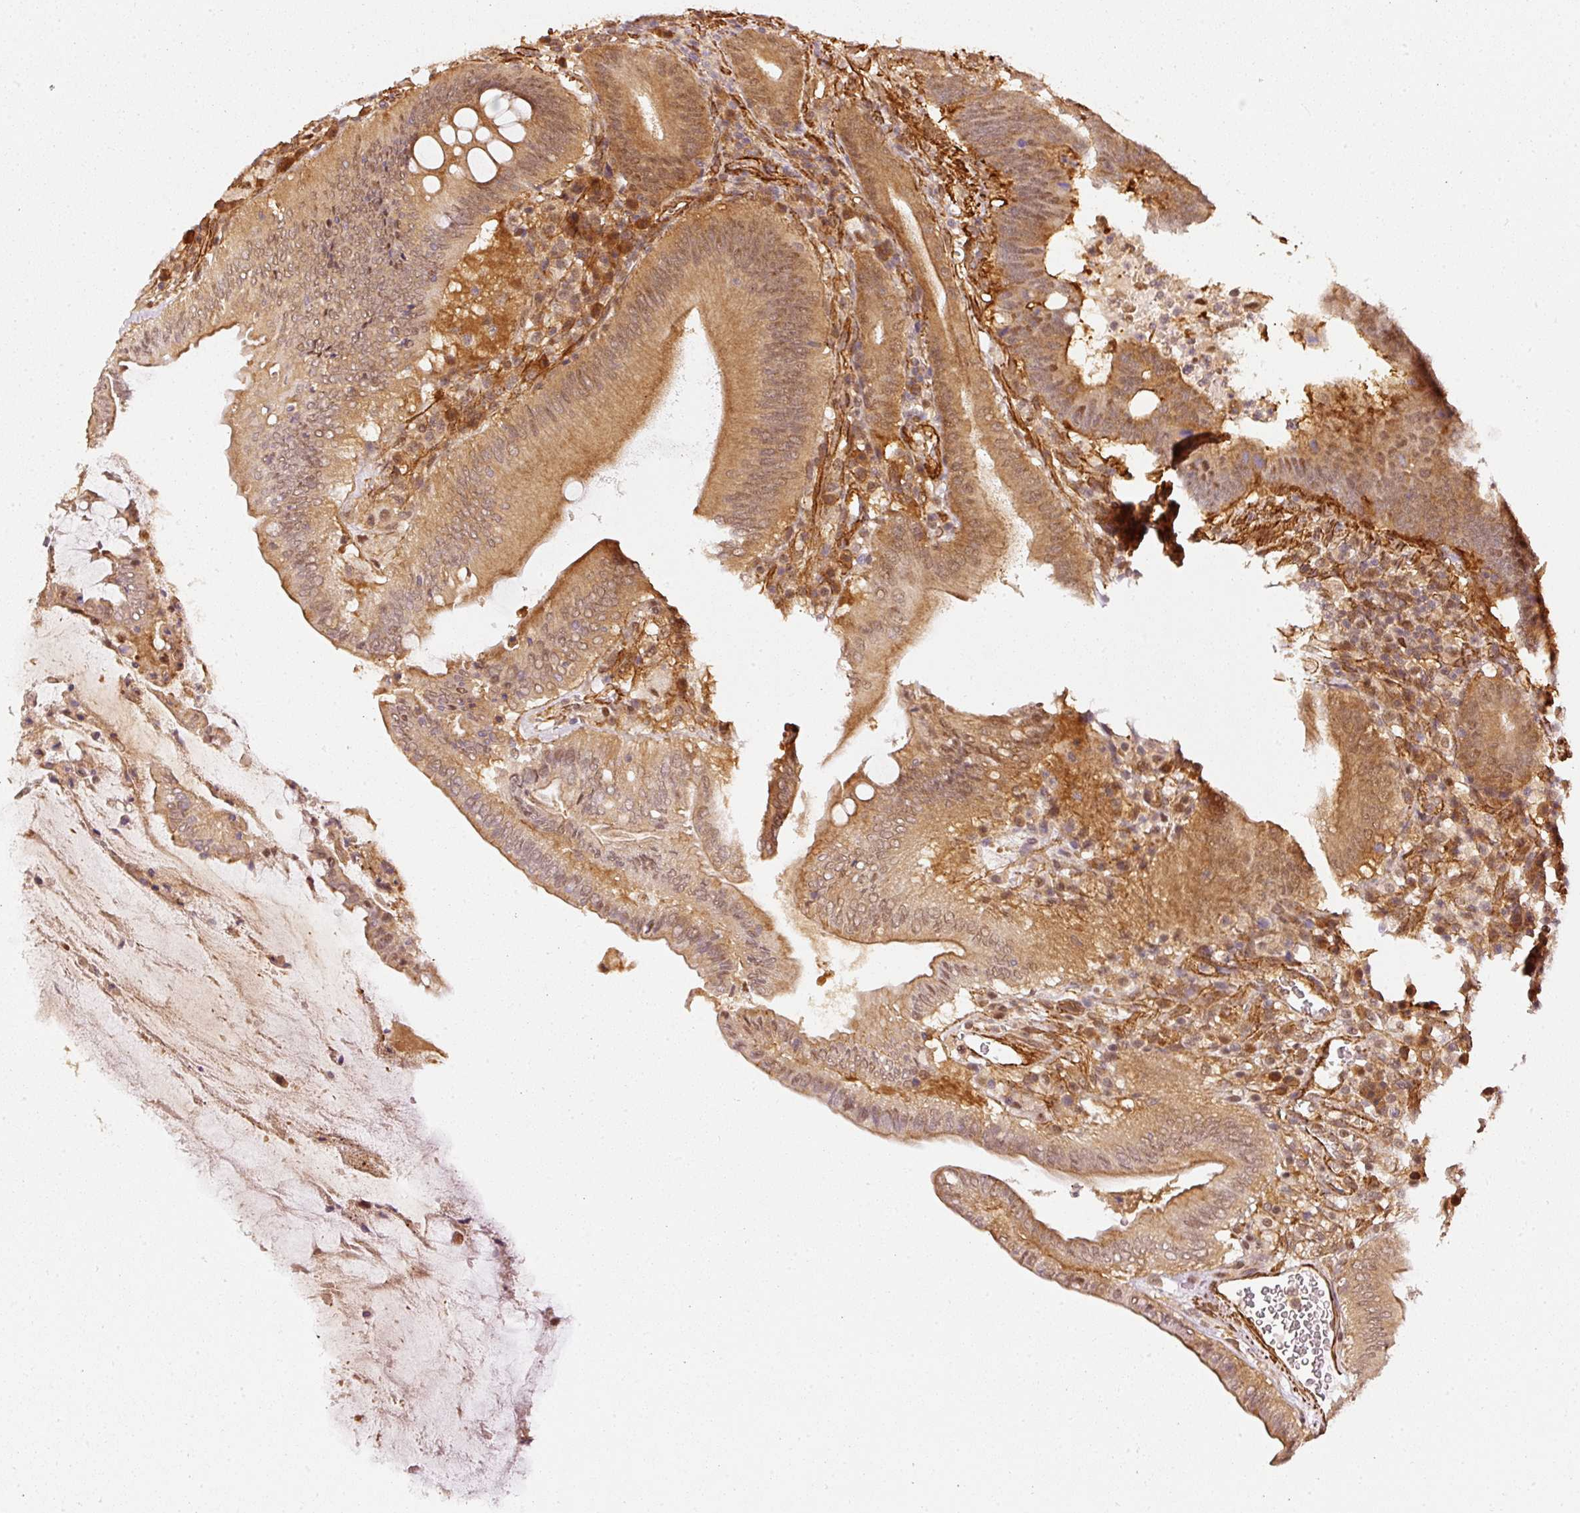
{"staining": {"intensity": "moderate", "quantity": ">75%", "location": "cytoplasmic/membranous,nuclear"}, "tissue": "colorectal cancer", "cell_type": "Tumor cells", "image_type": "cancer", "snomed": [{"axis": "morphology", "description": "Adenocarcinoma, NOS"}, {"axis": "topography", "description": "Colon"}], "caption": "The histopathology image shows a brown stain indicating the presence of a protein in the cytoplasmic/membranous and nuclear of tumor cells in colorectal adenocarcinoma.", "gene": "PSMD1", "patient": {"sex": "male", "age": 62}}